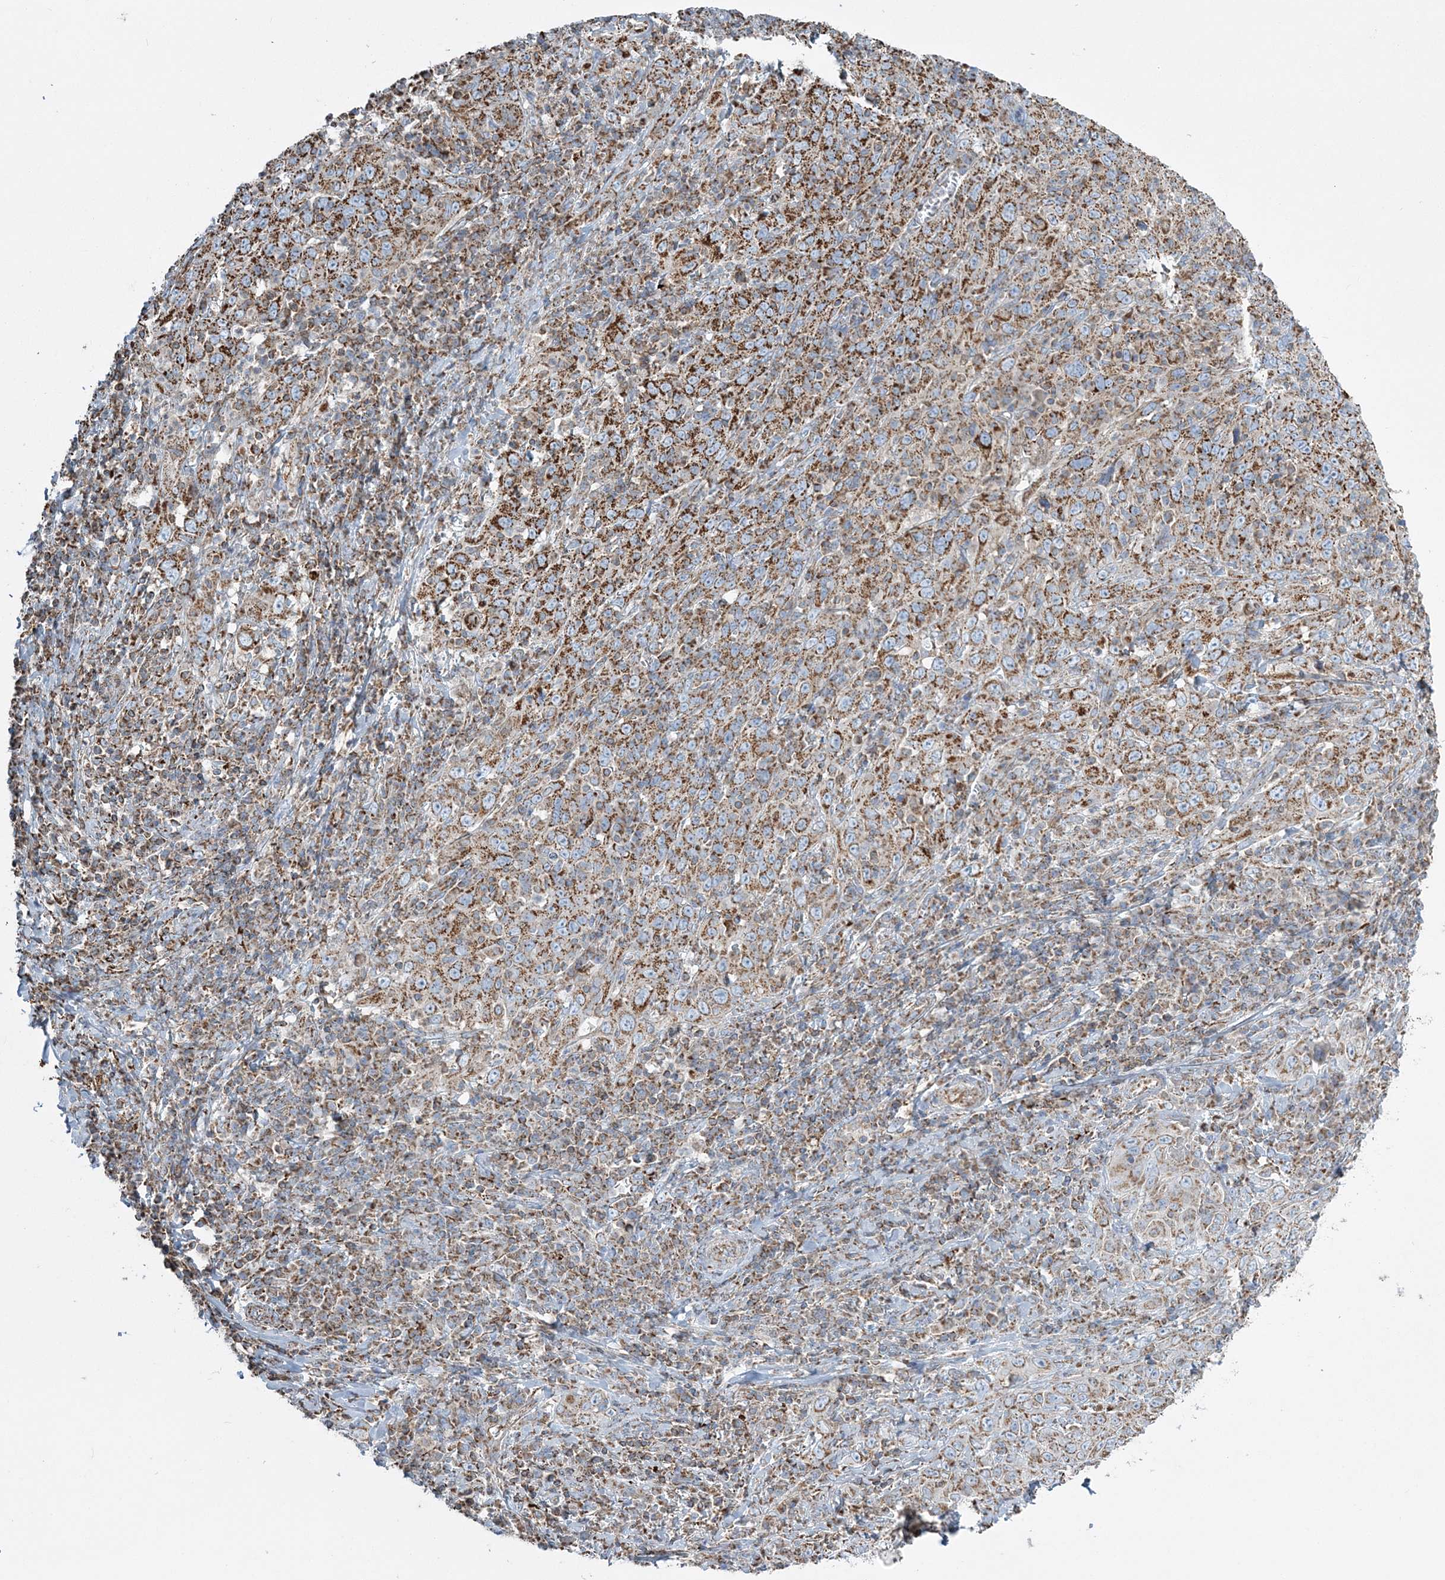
{"staining": {"intensity": "strong", "quantity": ">75%", "location": "cytoplasmic/membranous"}, "tissue": "cervical cancer", "cell_type": "Tumor cells", "image_type": "cancer", "snomed": [{"axis": "morphology", "description": "Squamous cell carcinoma, NOS"}, {"axis": "topography", "description": "Cervix"}], "caption": "Brown immunohistochemical staining in cervical squamous cell carcinoma exhibits strong cytoplasmic/membranous expression in approximately >75% of tumor cells.", "gene": "RAB11FIP3", "patient": {"sex": "female", "age": 46}}